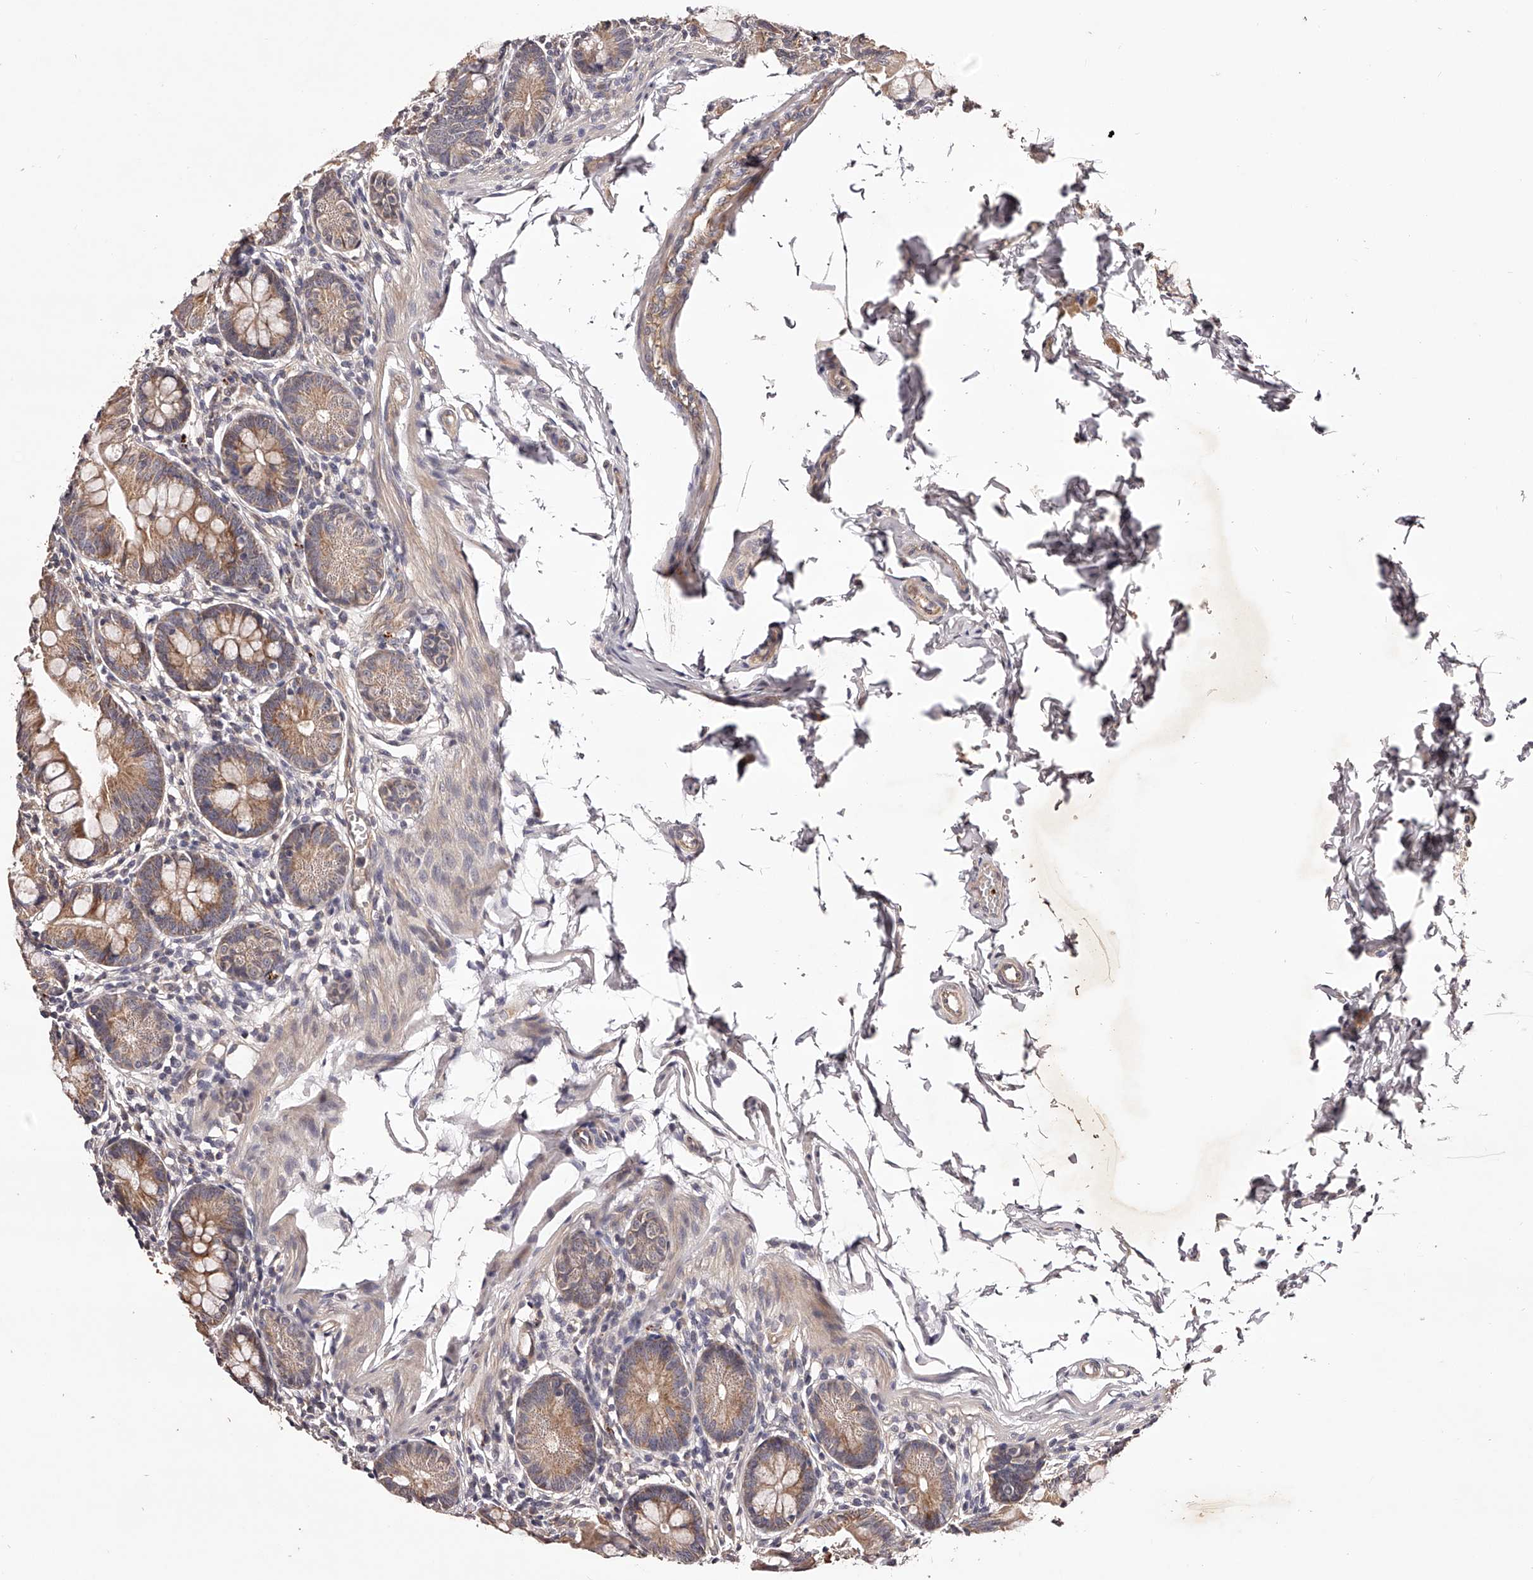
{"staining": {"intensity": "moderate", "quantity": ">75%", "location": "cytoplasmic/membranous"}, "tissue": "small intestine", "cell_type": "Glandular cells", "image_type": "normal", "snomed": [{"axis": "morphology", "description": "Normal tissue, NOS"}, {"axis": "topography", "description": "Small intestine"}], "caption": "Small intestine stained with DAB immunohistochemistry shows medium levels of moderate cytoplasmic/membranous staining in about >75% of glandular cells.", "gene": "ODF2L", "patient": {"sex": "male", "age": 7}}